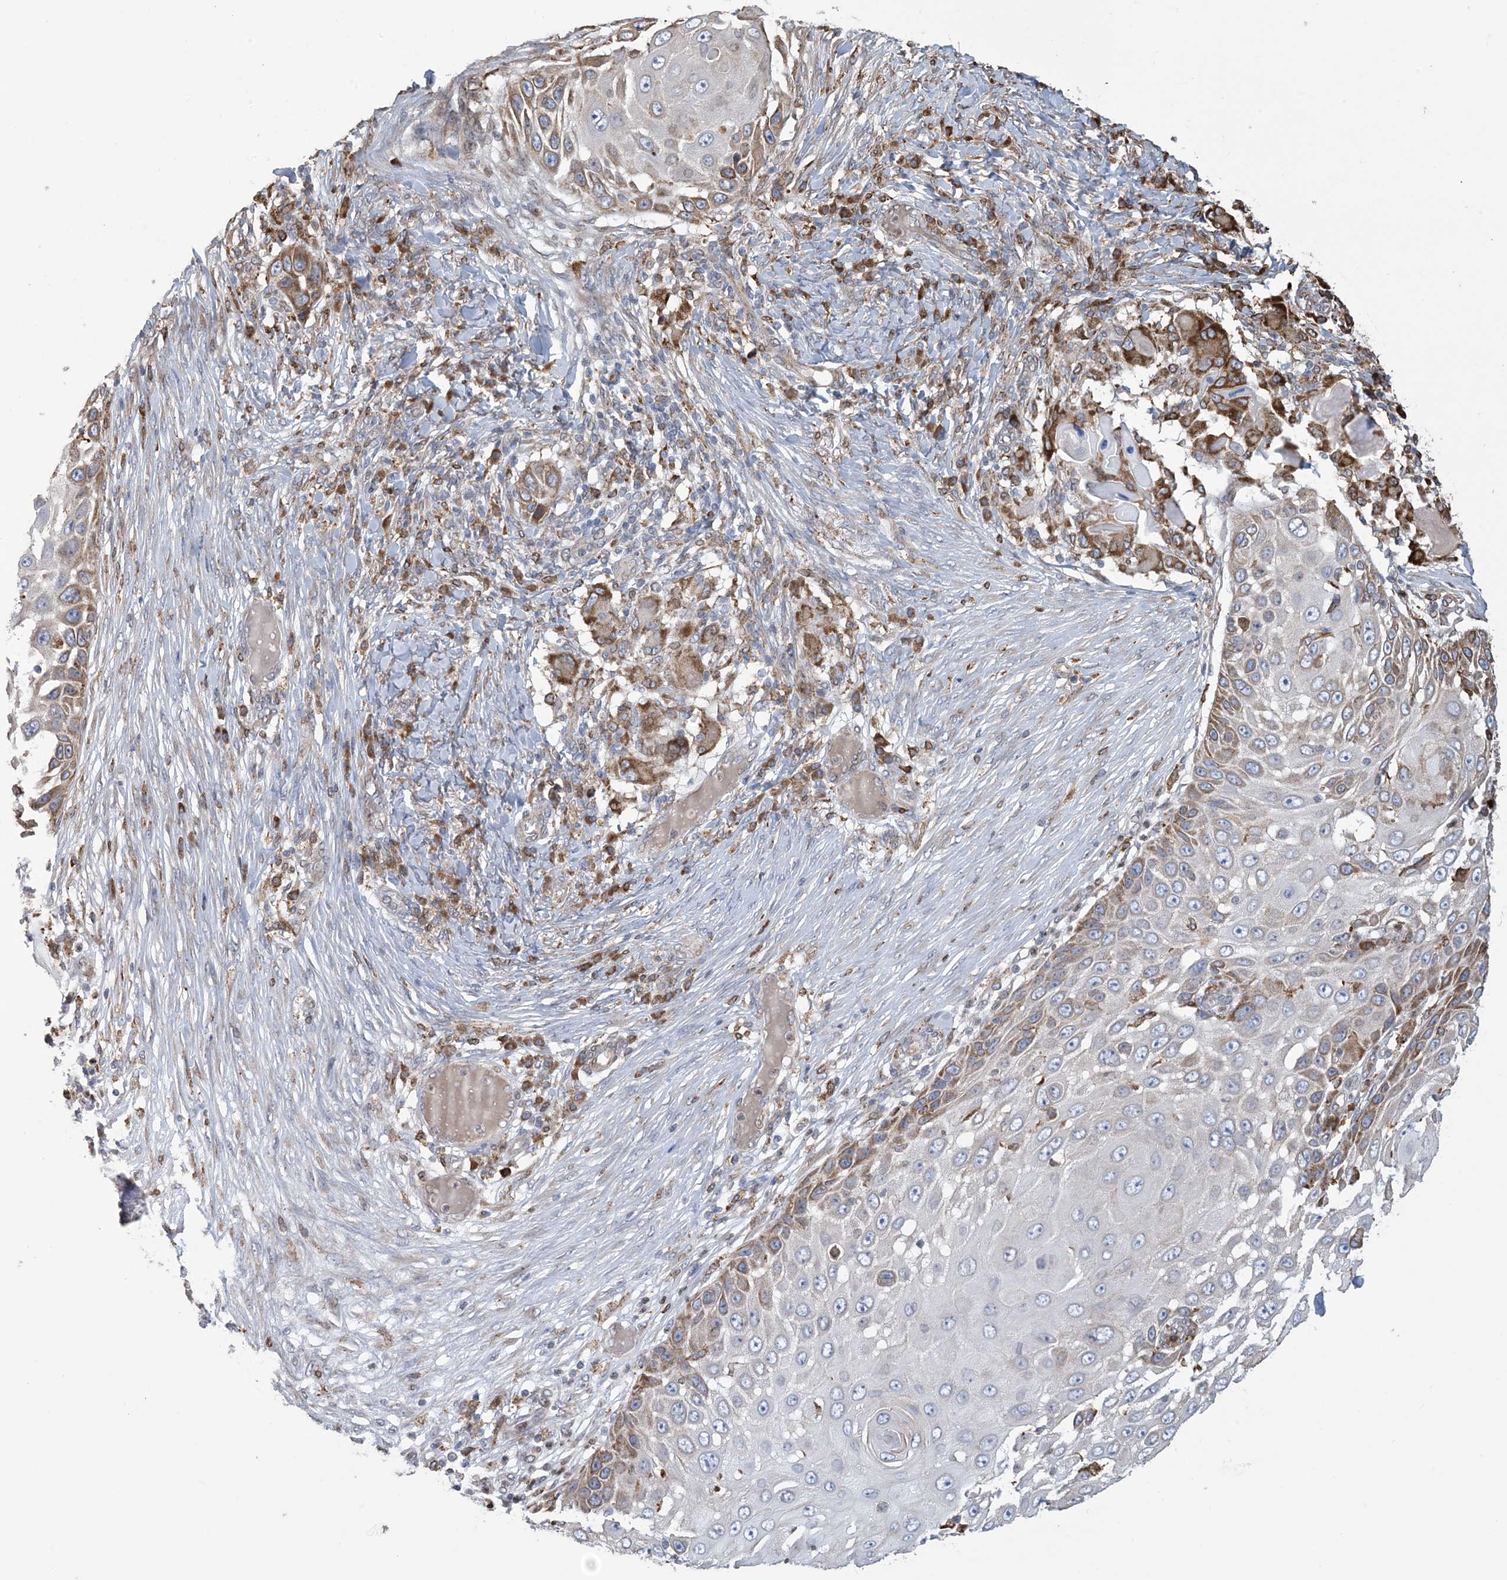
{"staining": {"intensity": "moderate", "quantity": "25%-75%", "location": "cytoplasmic/membranous"}, "tissue": "skin cancer", "cell_type": "Tumor cells", "image_type": "cancer", "snomed": [{"axis": "morphology", "description": "Squamous cell carcinoma, NOS"}, {"axis": "topography", "description": "Skin"}], "caption": "Skin cancer was stained to show a protein in brown. There is medium levels of moderate cytoplasmic/membranous positivity in about 25%-75% of tumor cells.", "gene": "SHANK1", "patient": {"sex": "female", "age": 44}}